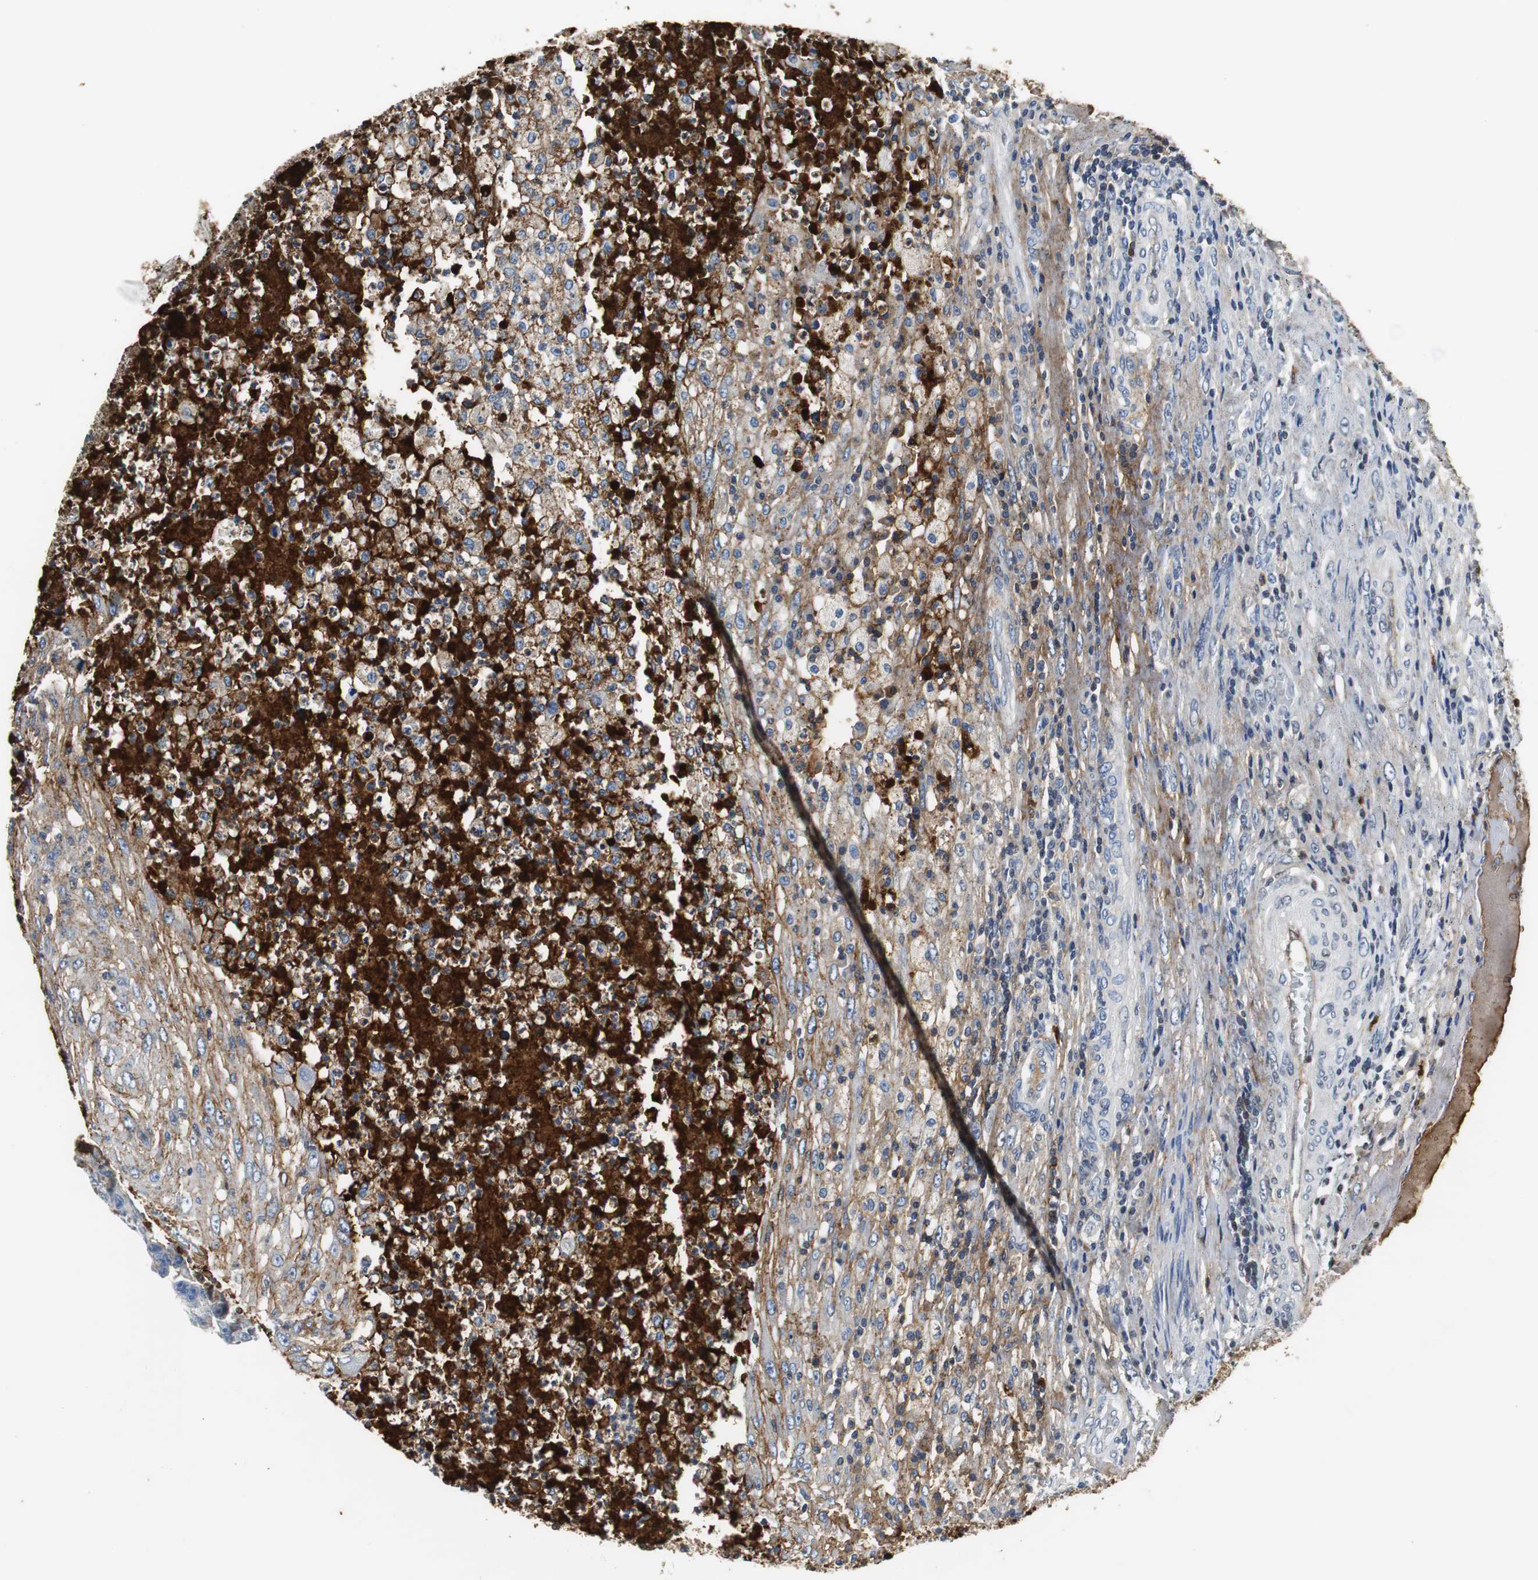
{"staining": {"intensity": "weak", "quantity": ">75%", "location": "cytoplasmic/membranous"}, "tissue": "testis cancer", "cell_type": "Tumor cells", "image_type": "cancer", "snomed": [{"axis": "morphology", "description": "Necrosis, NOS"}, {"axis": "morphology", "description": "Carcinoma, Embryonal, NOS"}, {"axis": "topography", "description": "Testis"}], "caption": "The histopathology image displays staining of embryonal carcinoma (testis), revealing weak cytoplasmic/membranous protein staining (brown color) within tumor cells. (DAB IHC, brown staining for protein, blue staining for nuclei).", "gene": "ORM1", "patient": {"sex": "male", "age": 19}}